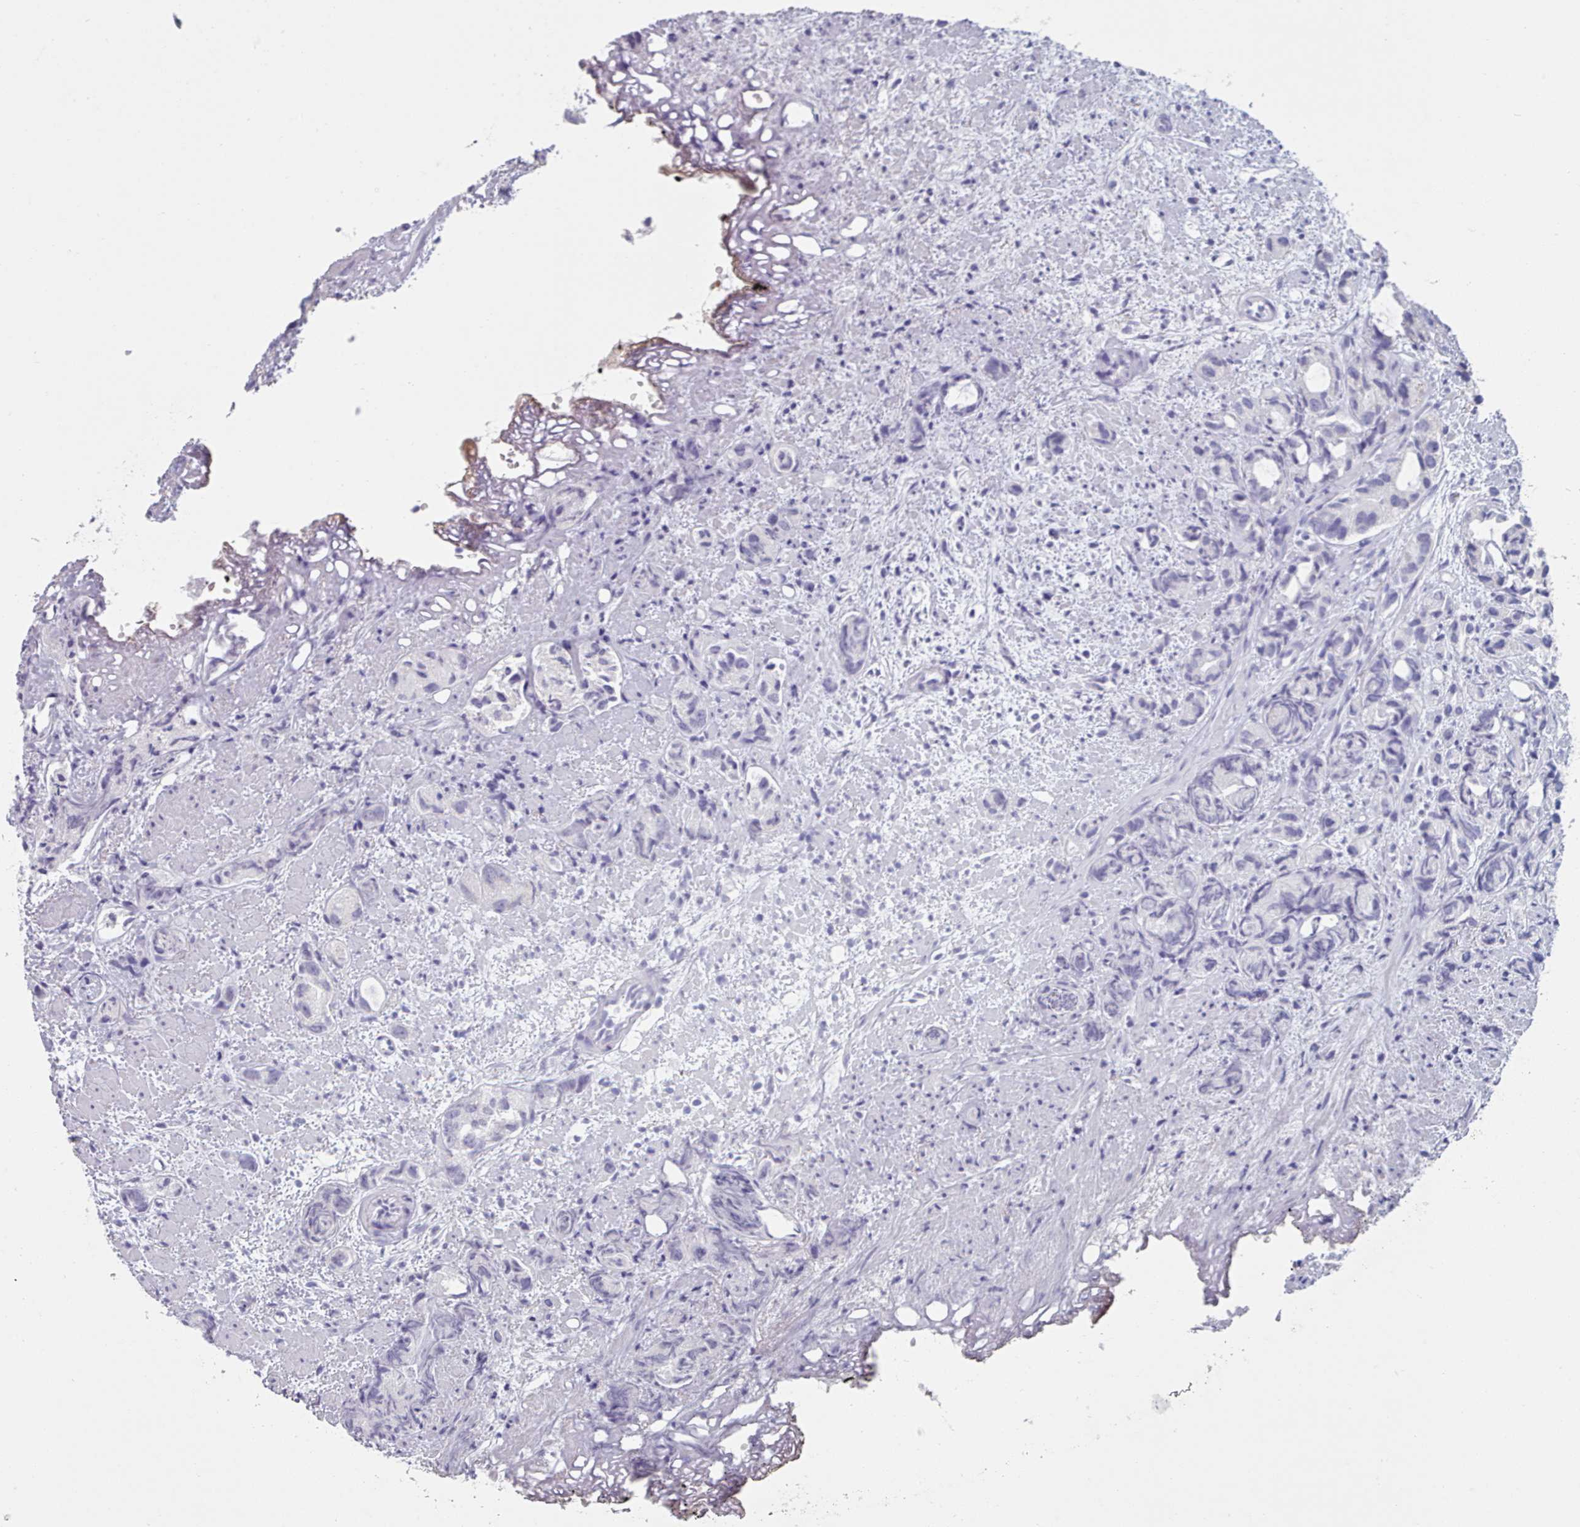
{"staining": {"intensity": "negative", "quantity": "none", "location": "none"}, "tissue": "prostate cancer", "cell_type": "Tumor cells", "image_type": "cancer", "snomed": [{"axis": "morphology", "description": "Adenocarcinoma, High grade"}, {"axis": "topography", "description": "Prostate"}], "caption": "The photomicrograph reveals no significant staining in tumor cells of prostate high-grade adenocarcinoma. (DAB immunohistochemistry (IHC) visualized using brightfield microscopy, high magnification).", "gene": "FAM170B", "patient": {"sex": "male", "age": 82}}